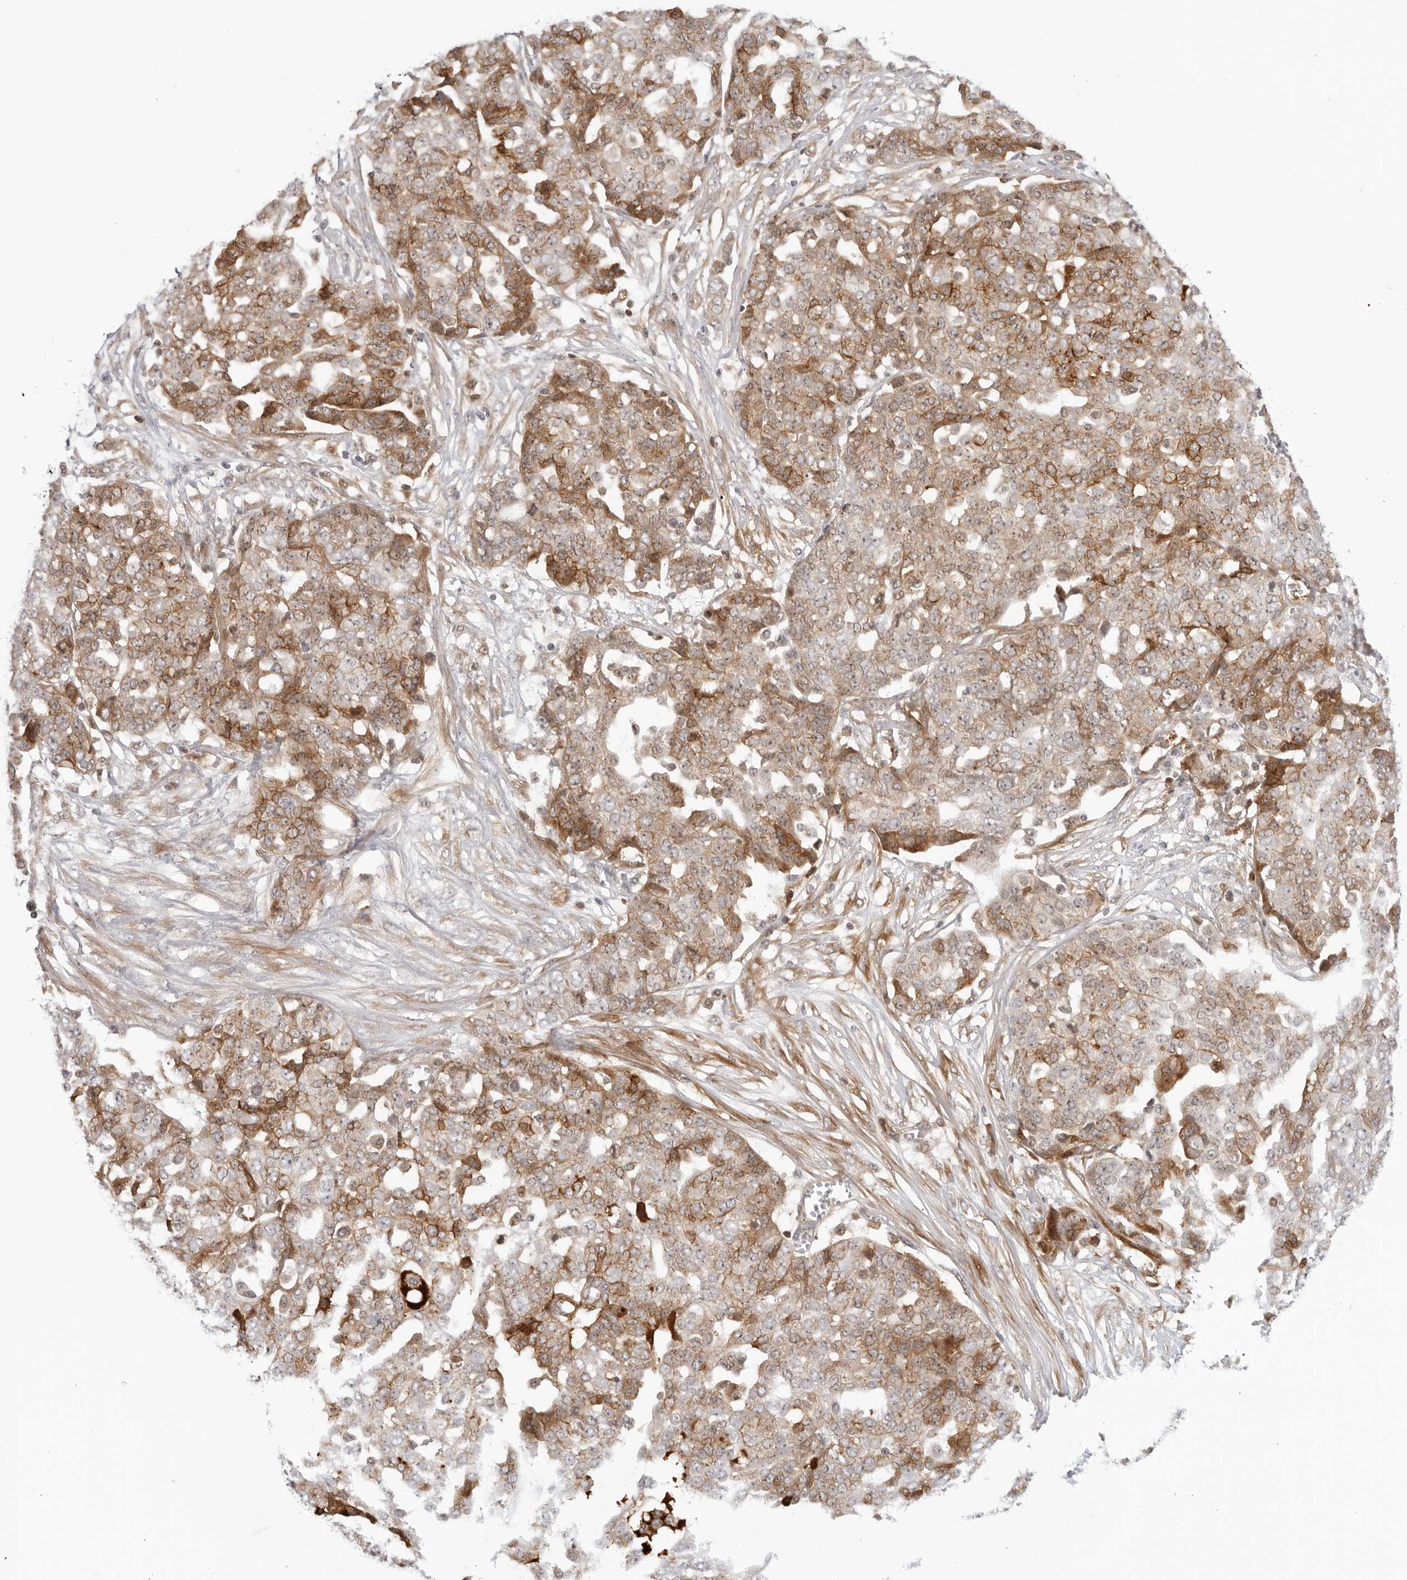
{"staining": {"intensity": "moderate", "quantity": ">75%", "location": "cytoplasmic/membranous"}, "tissue": "ovarian cancer", "cell_type": "Tumor cells", "image_type": "cancer", "snomed": [{"axis": "morphology", "description": "Cystadenocarcinoma, serous, NOS"}, {"axis": "topography", "description": "Soft tissue"}, {"axis": "topography", "description": "Ovary"}], "caption": "High-magnification brightfield microscopy of ovarian cancer (serous cystadenocarcinoma) stained with DAB (brown) and counterstained with hematoxylin (blue). tumor cells exhibit moderate cytoplasmic/membranous positivity is present in about>75% of cells. (Brightfield microscopy of DAB IHC at high magnification).", "gene": "SUGCT", "patient": {"sex": "female", "age": 57}}